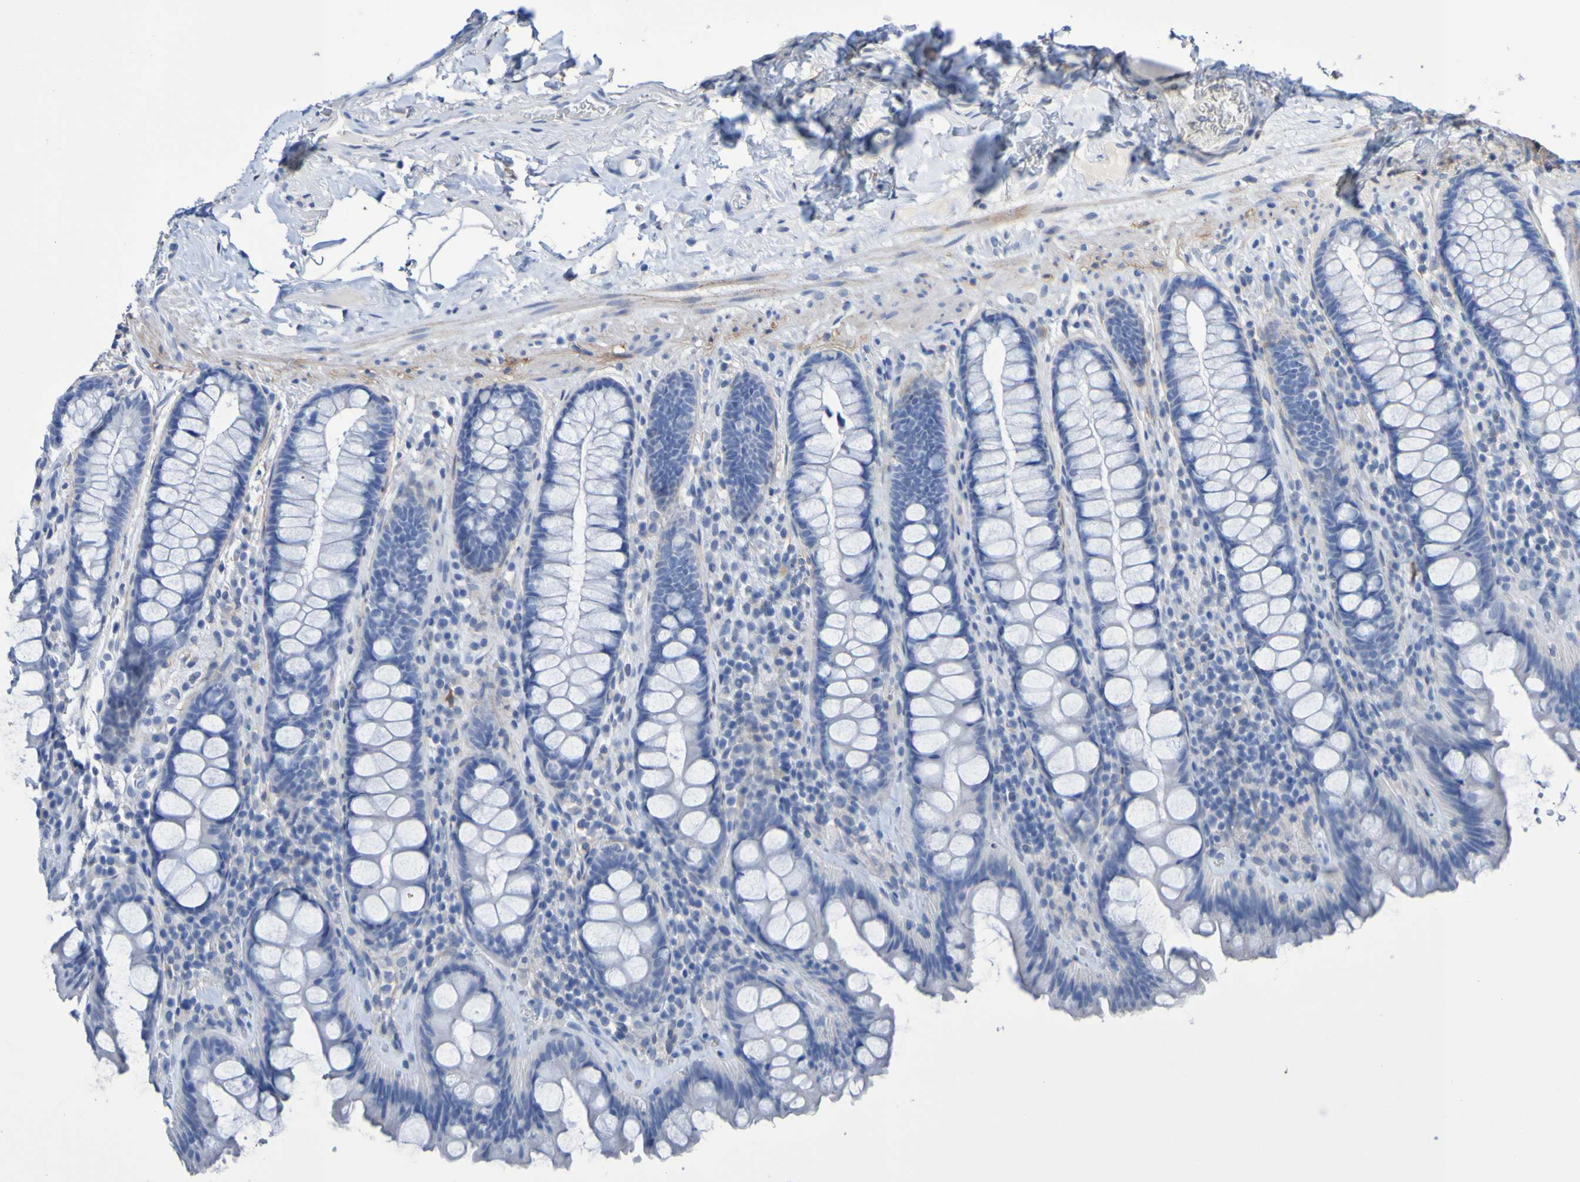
{"staining": {"intensity": "negative", "quantity": "none", "location": "none"}, "tissue": "colon", "cell_type": "Endothelial cells", "image_type": "normal", "snomed": [{"axis": "morphology", "description": "Normal tissue, NOS"}, {"axis": "topography", "description": "Colon"}], "caption": "An immunohistochemistry (IHC) photomicrograph of unremarkable colon is shown. There is no staining in endothelial cells of colon. (Brightfield microscopy of DAB (3,3'-diaminobenzidine) immunohistochemistry (IHC) at high magnification).", "gene": "SGCB", "patient": {"sex": "female", "age": 80}}